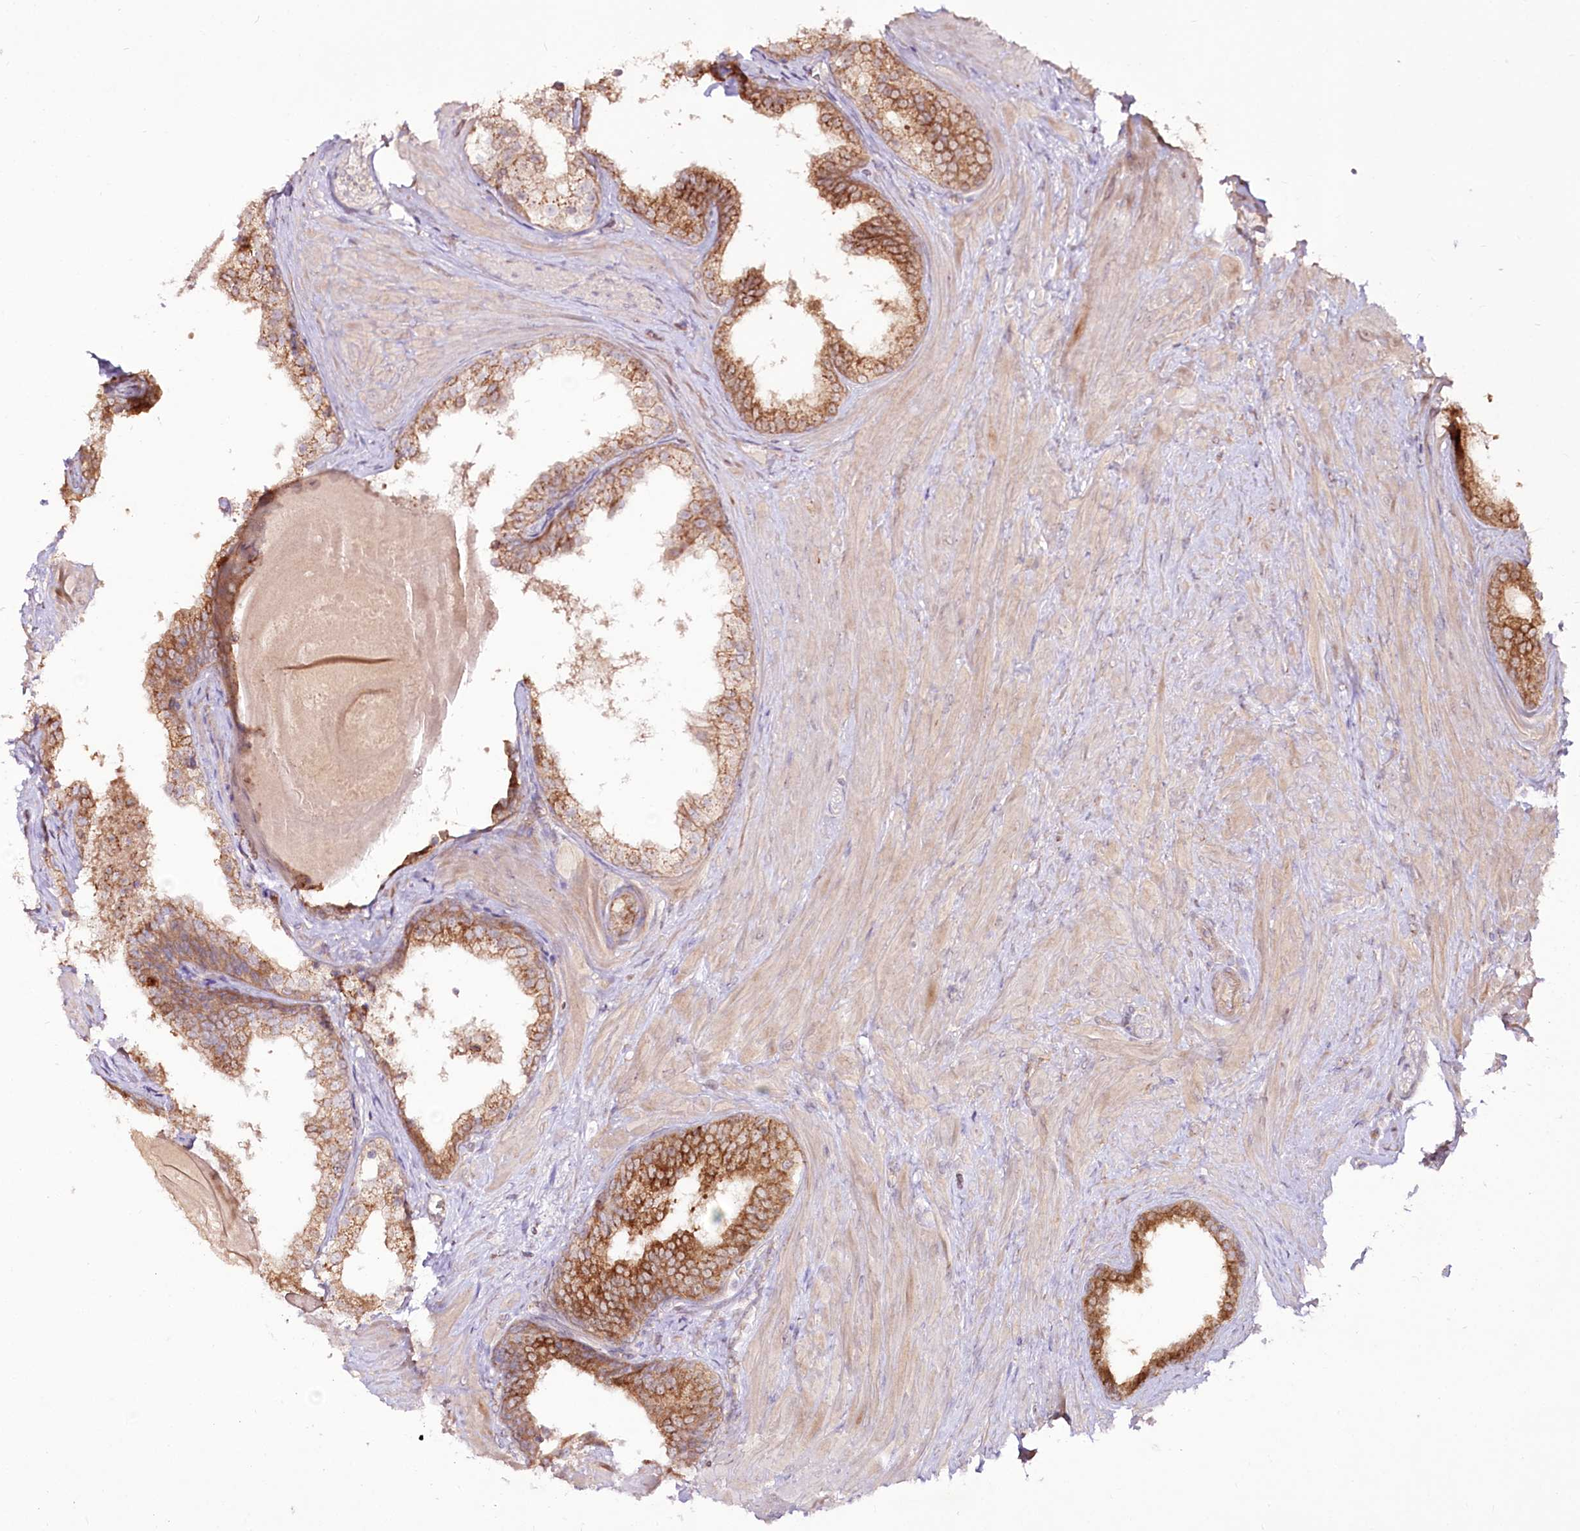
{"staining": {"intensity": "moderate", "quantity": ">75%", "location": "cytoplasmic/membranous"}, "tissue": "prostate cancer", "cell_type": "Tumor cells", "image_type": "cancer", "snomed": [{"axis": "morphology", "description": "Adenocarcinoma, Low grade"}, {"axis": "topography", "description": "Prostate"}], "caption": "Protein staining of prostate cancer (low-grade adenocarcinoma) tissue reveals moderate cytoplasmic/membranous expression in approximately >75% of tumor cells.", "gene": "REXO2", "patient": {"sex": "male", "age": 47}}